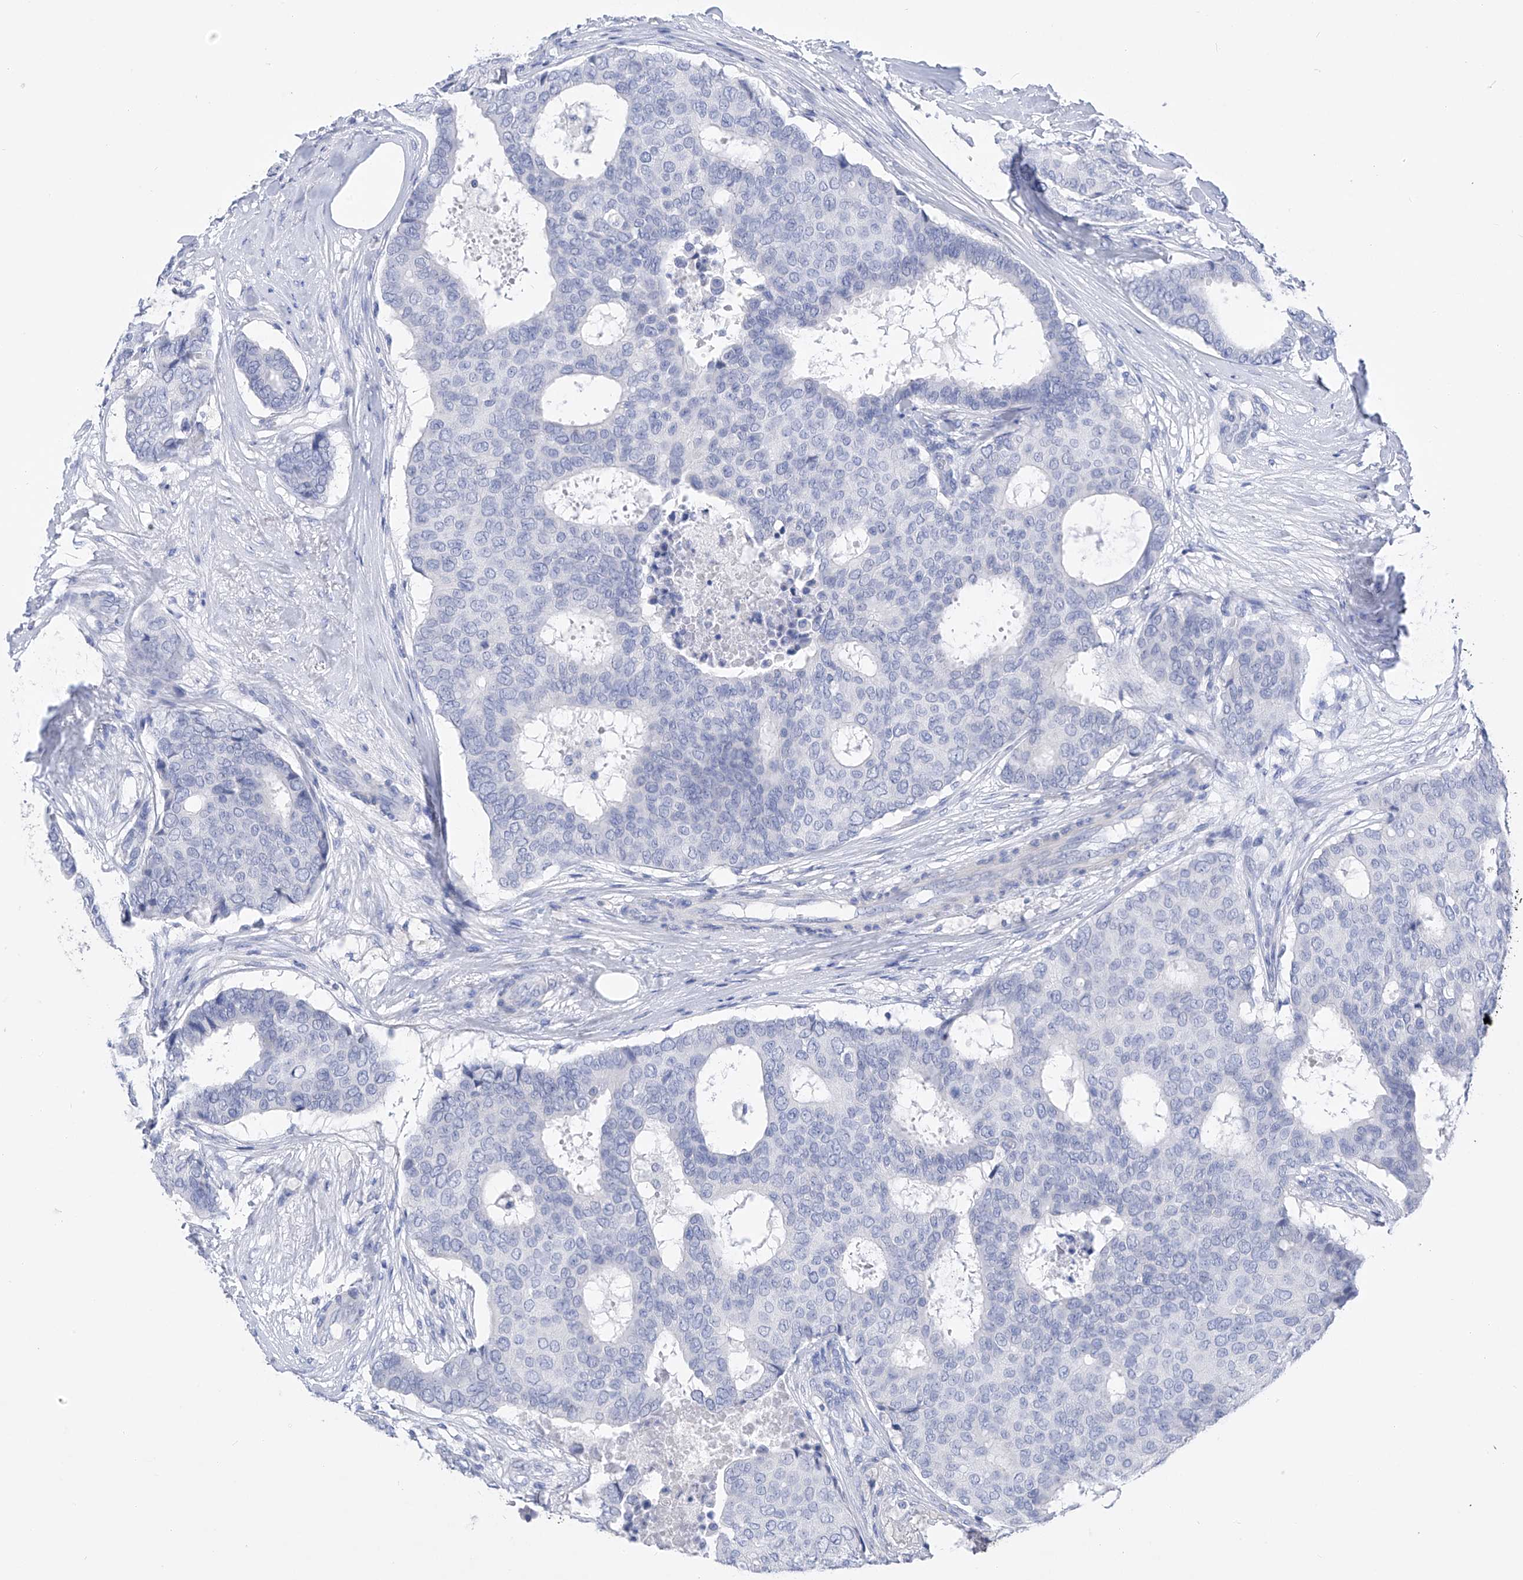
{"staining": {"intensity": "negative", "quantity": "none", "location": "none"}, "tissue": "breast cancer", "cell_type": "Tumor cells", "image_type": "cancer", "snomed": [{"axis": "morphology", "description": "Duct carcinoma"}, {"axis": "topography", "description": "Breast"}], "caption": "Immunohistochemistry photomicrograph of human breast cancer stained for a protein (brown), which demonstrates no staining in tumor cells. (DAB (3,3'-diaminobenzidine) IHC, high magnification).", "gene": "ADRA1A", "patient": {"sex": "female", "age": 75}}